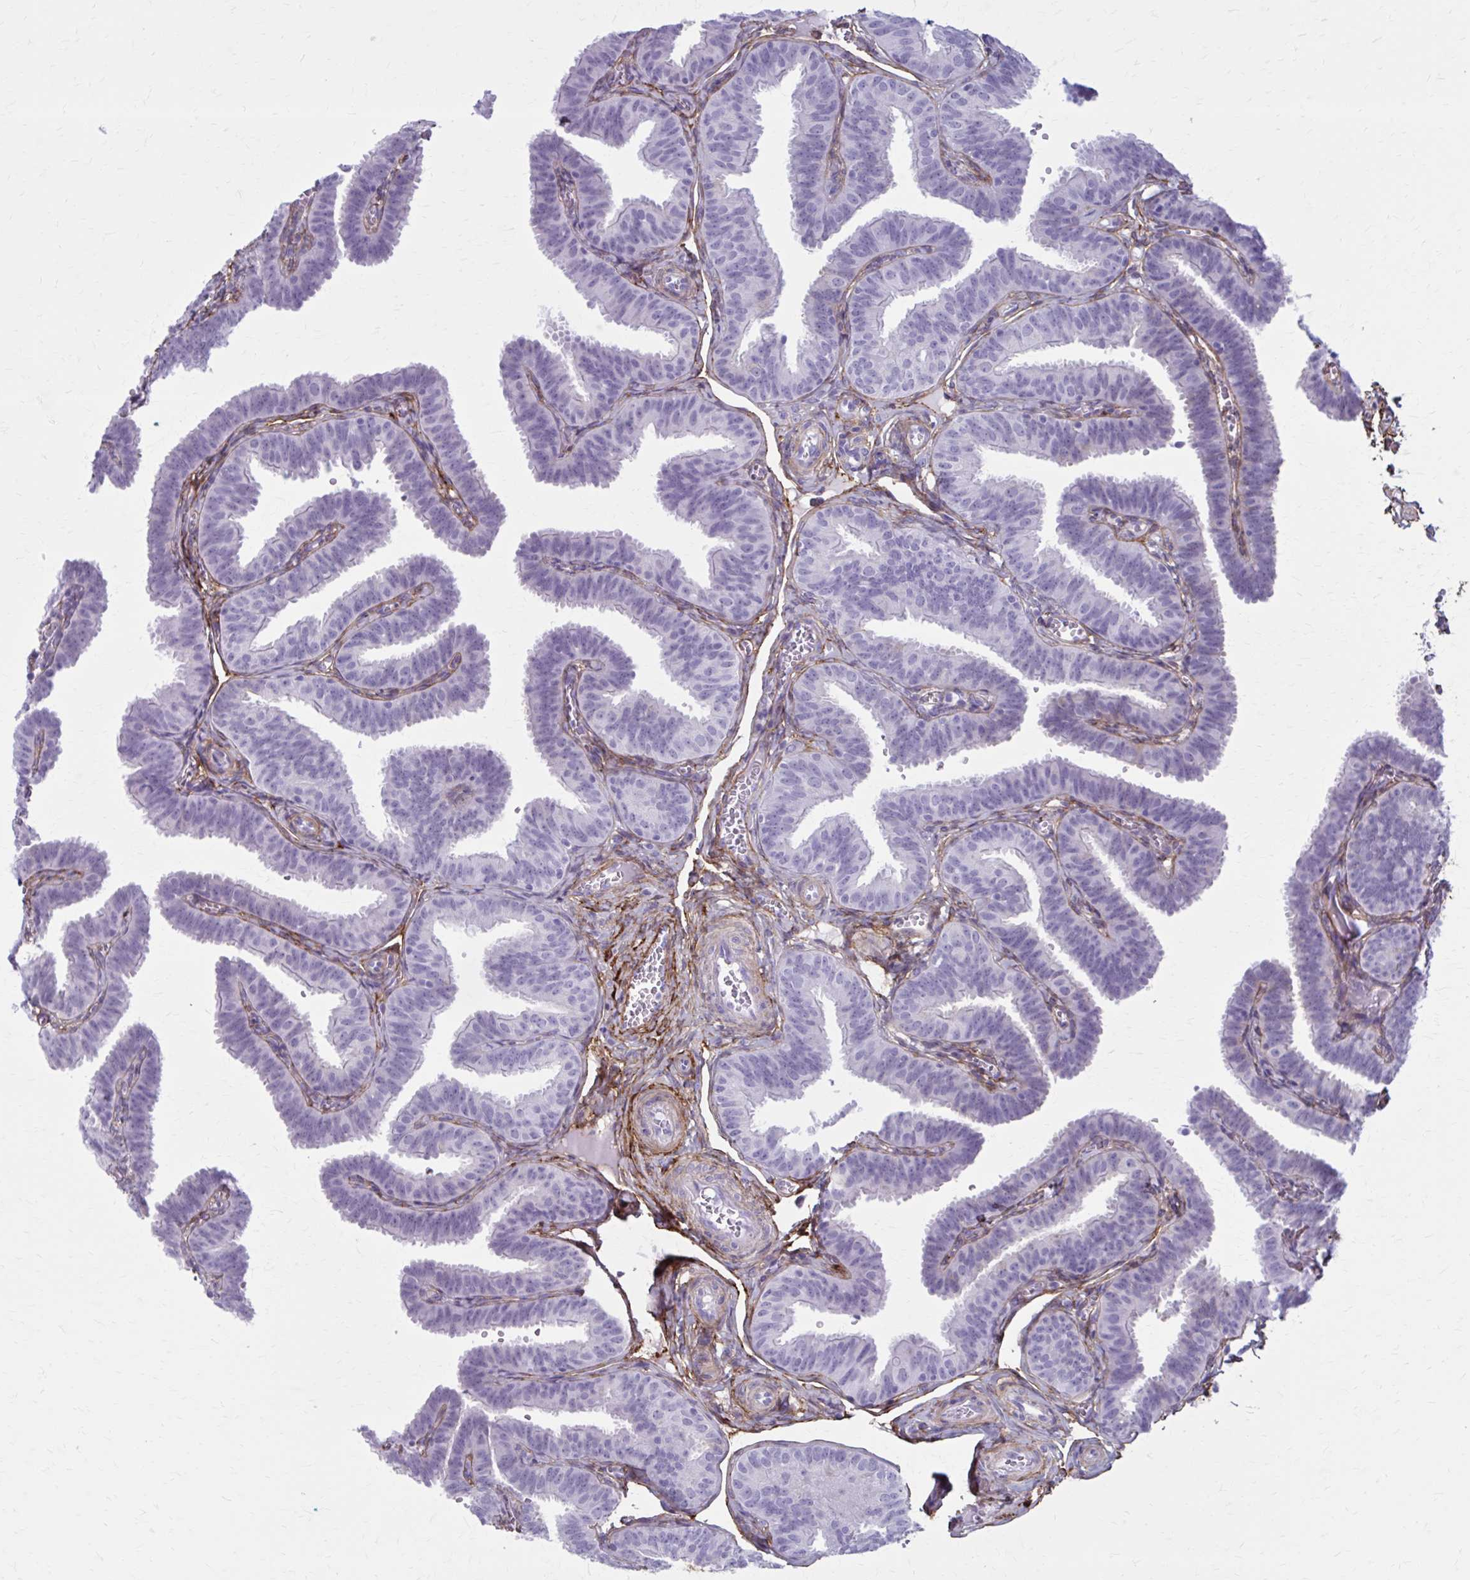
{"staining": {"intensity": "negative", "quantity": "none", "location": "none"}, "tissue": "fallopian tube", "cell_type": "Glandular cells", "image_type": "normal", "snomed": [{"axis": "morphology", "description": "Normal tissue, NOS"}, {"axis": "topography", "description": "Fallopian tube"}], "caption": "The micrograph displays no significant staining in glandular cells of fallopian tube.", "gene": "AKAP12", "patient": {"sex": "female", "age": 25}}